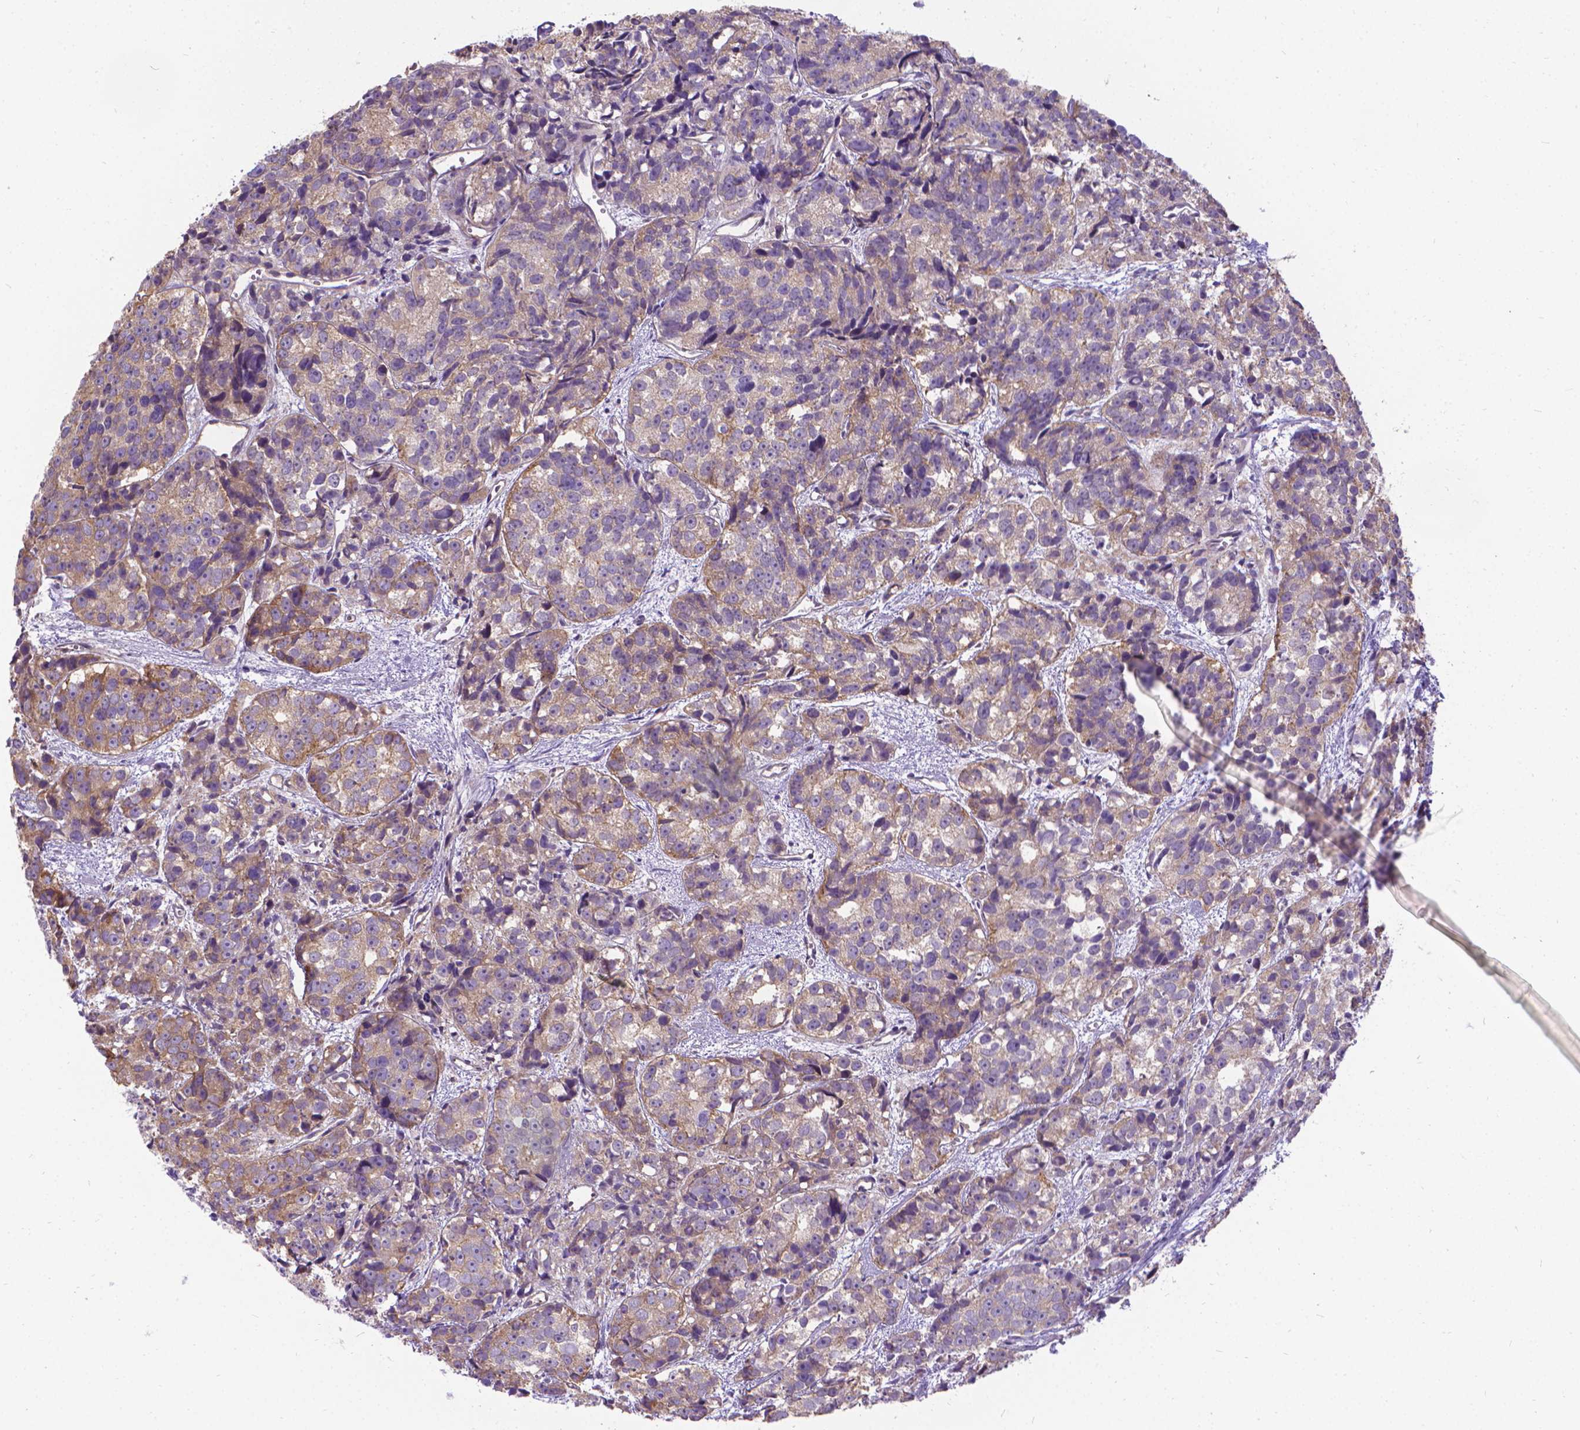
{"staining": {"intensity": "moderate", "quantity": "<25%", "location": "cytoplasmic/membranous"}, "tissue": "prostate cancer", "cell_type": "Tumor cells", "image_type": "cancer", "snomed": [{"axis": "morphology", "description": "Adenocarcinoma, High grade"}, {"axis": "topography", "description": "Prostate"}], "caption": "Moderate cytoplasmic/membranous protein expression is seen in about <25% of tumor cells in prostate cancer.", "gene": "CFAP299", "patient": {"sex": "male", "age": 77}}